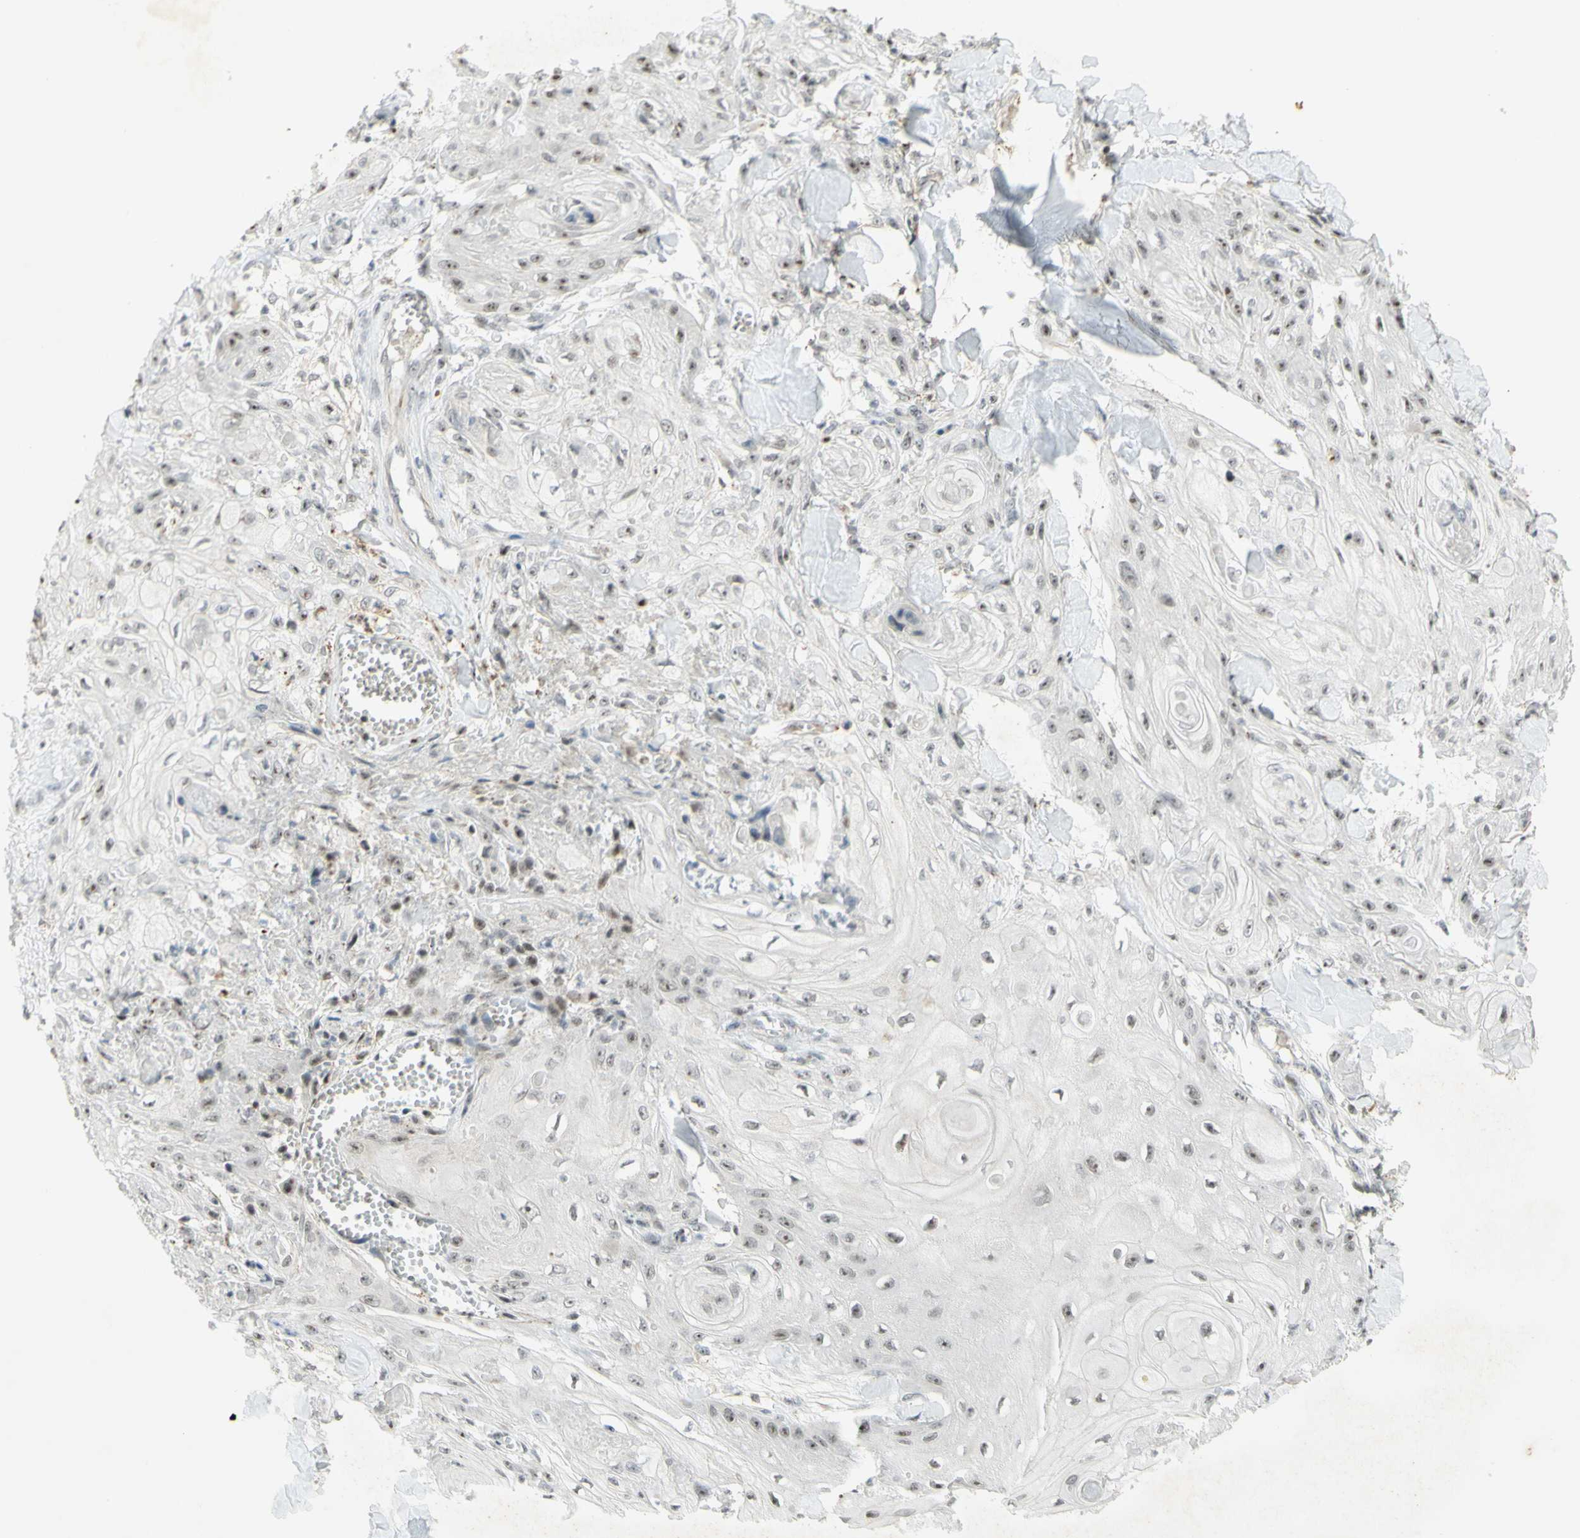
{"staining": {"intensity": "moderate", "quantity": ">75%", "location": "nuclear"}, "tissue": "skin cancer", "cell_type": "Tumor cells", "image_type": "cancer", "snomed": [{"axis": "morphology", "description": "Squamous cell carcinoma, NOS"}, {"axis": "topography", "description": "Skin"}], "caption": "Human skin cancer stained for a protein (brown) reveals moderate nuclear positive staining in about >75% of tumor cells.", "gene": "IRF1", "patient": {"sex": "male", "age": 74}}